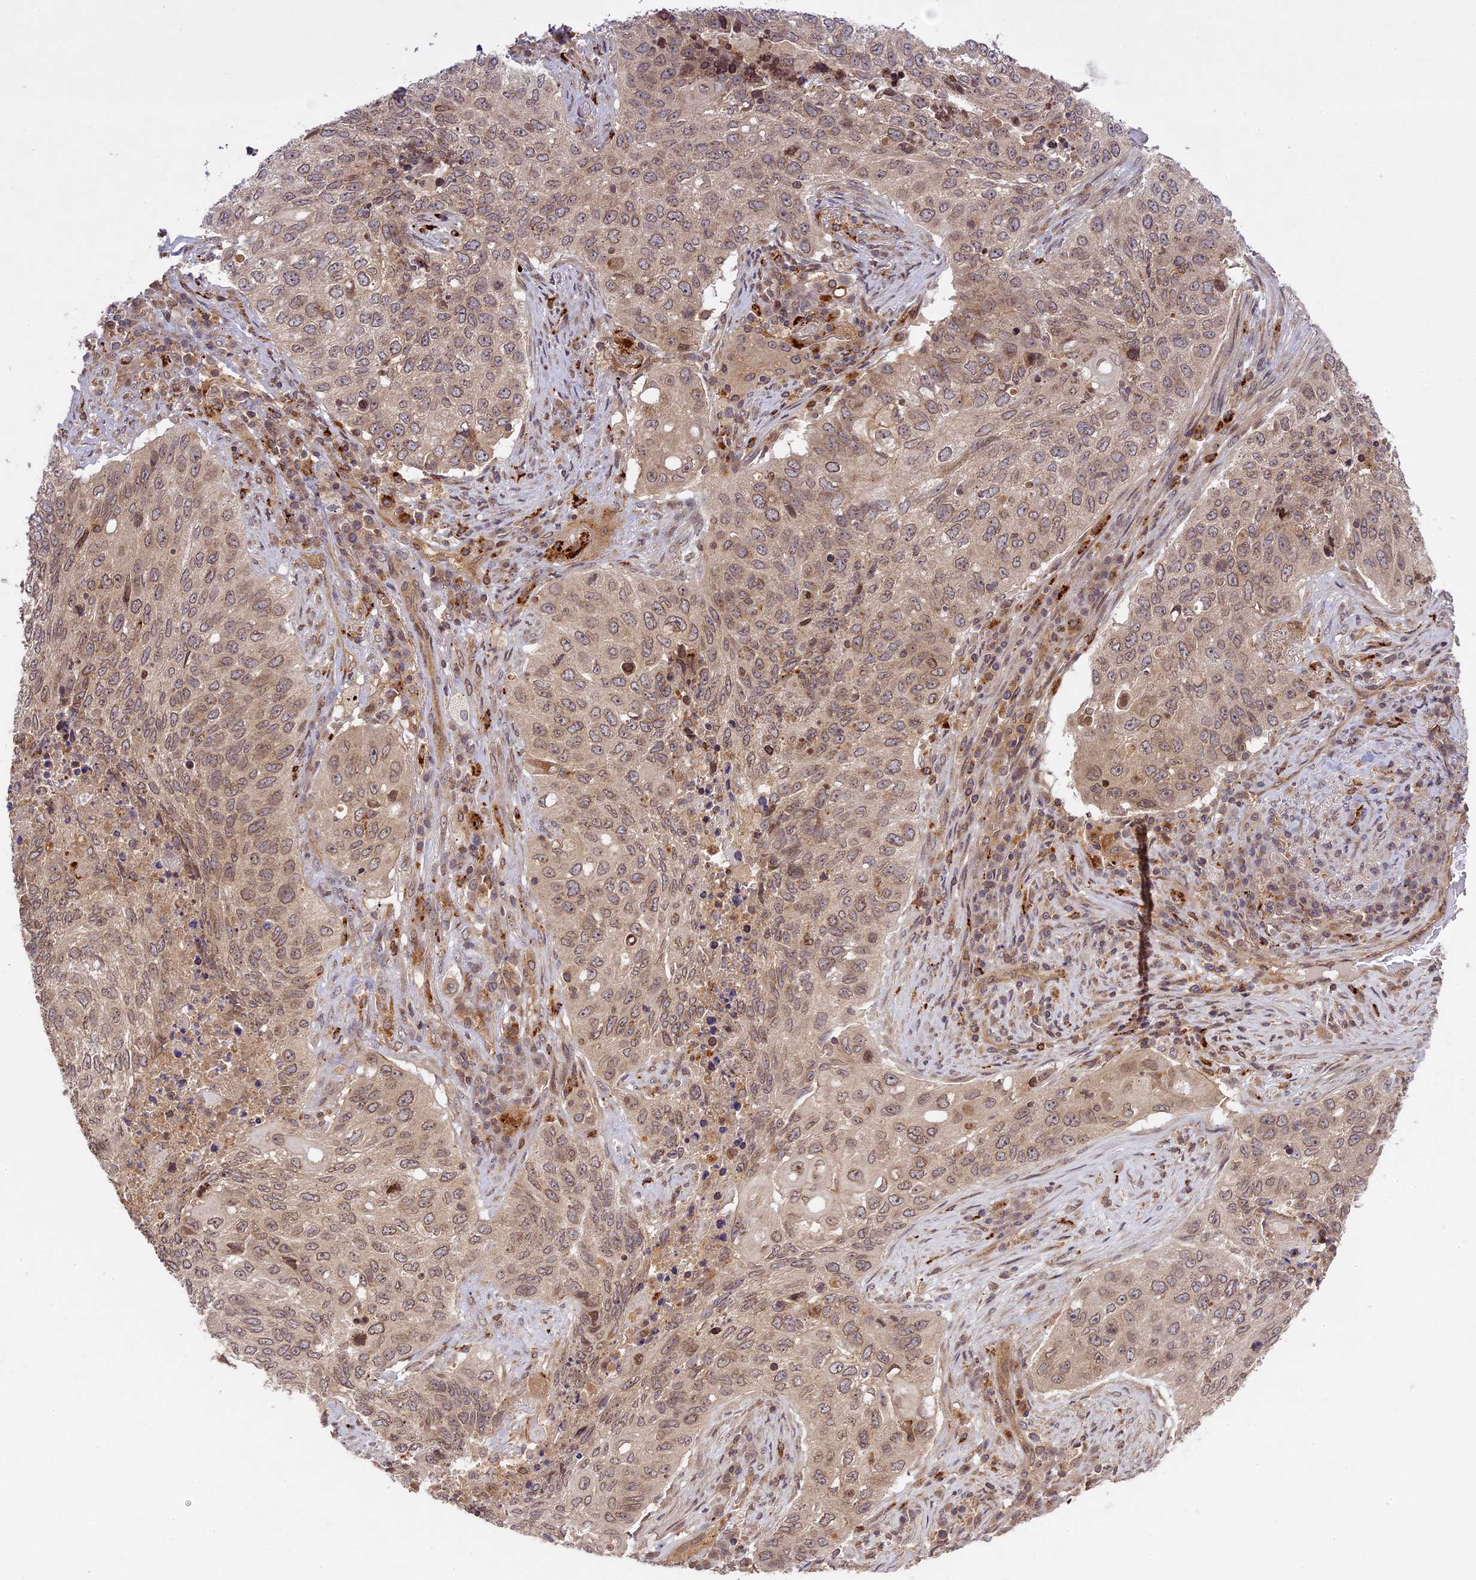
{"staining": {"intensity": "weak", "quantity": ">75%", "location": "cytoplasmic/membranous,nuclear"}, "tissue": "lung cancer", "cell_type": "Tumor cells", "image_type": "cancer", "snomed": [{"axis": "morphology", "description": "Squamous cell carcinoma, NOS"}, {"axis": "topography", "description": "Lung"}], "caption": "Lung squamous cell carcinoma stained for a protein exhibits weak cytoplasmic/membranous and nuclear positivity in tumor cells.", "gene": "DGKH", "patient": {"sex": "female", "age": 63}}